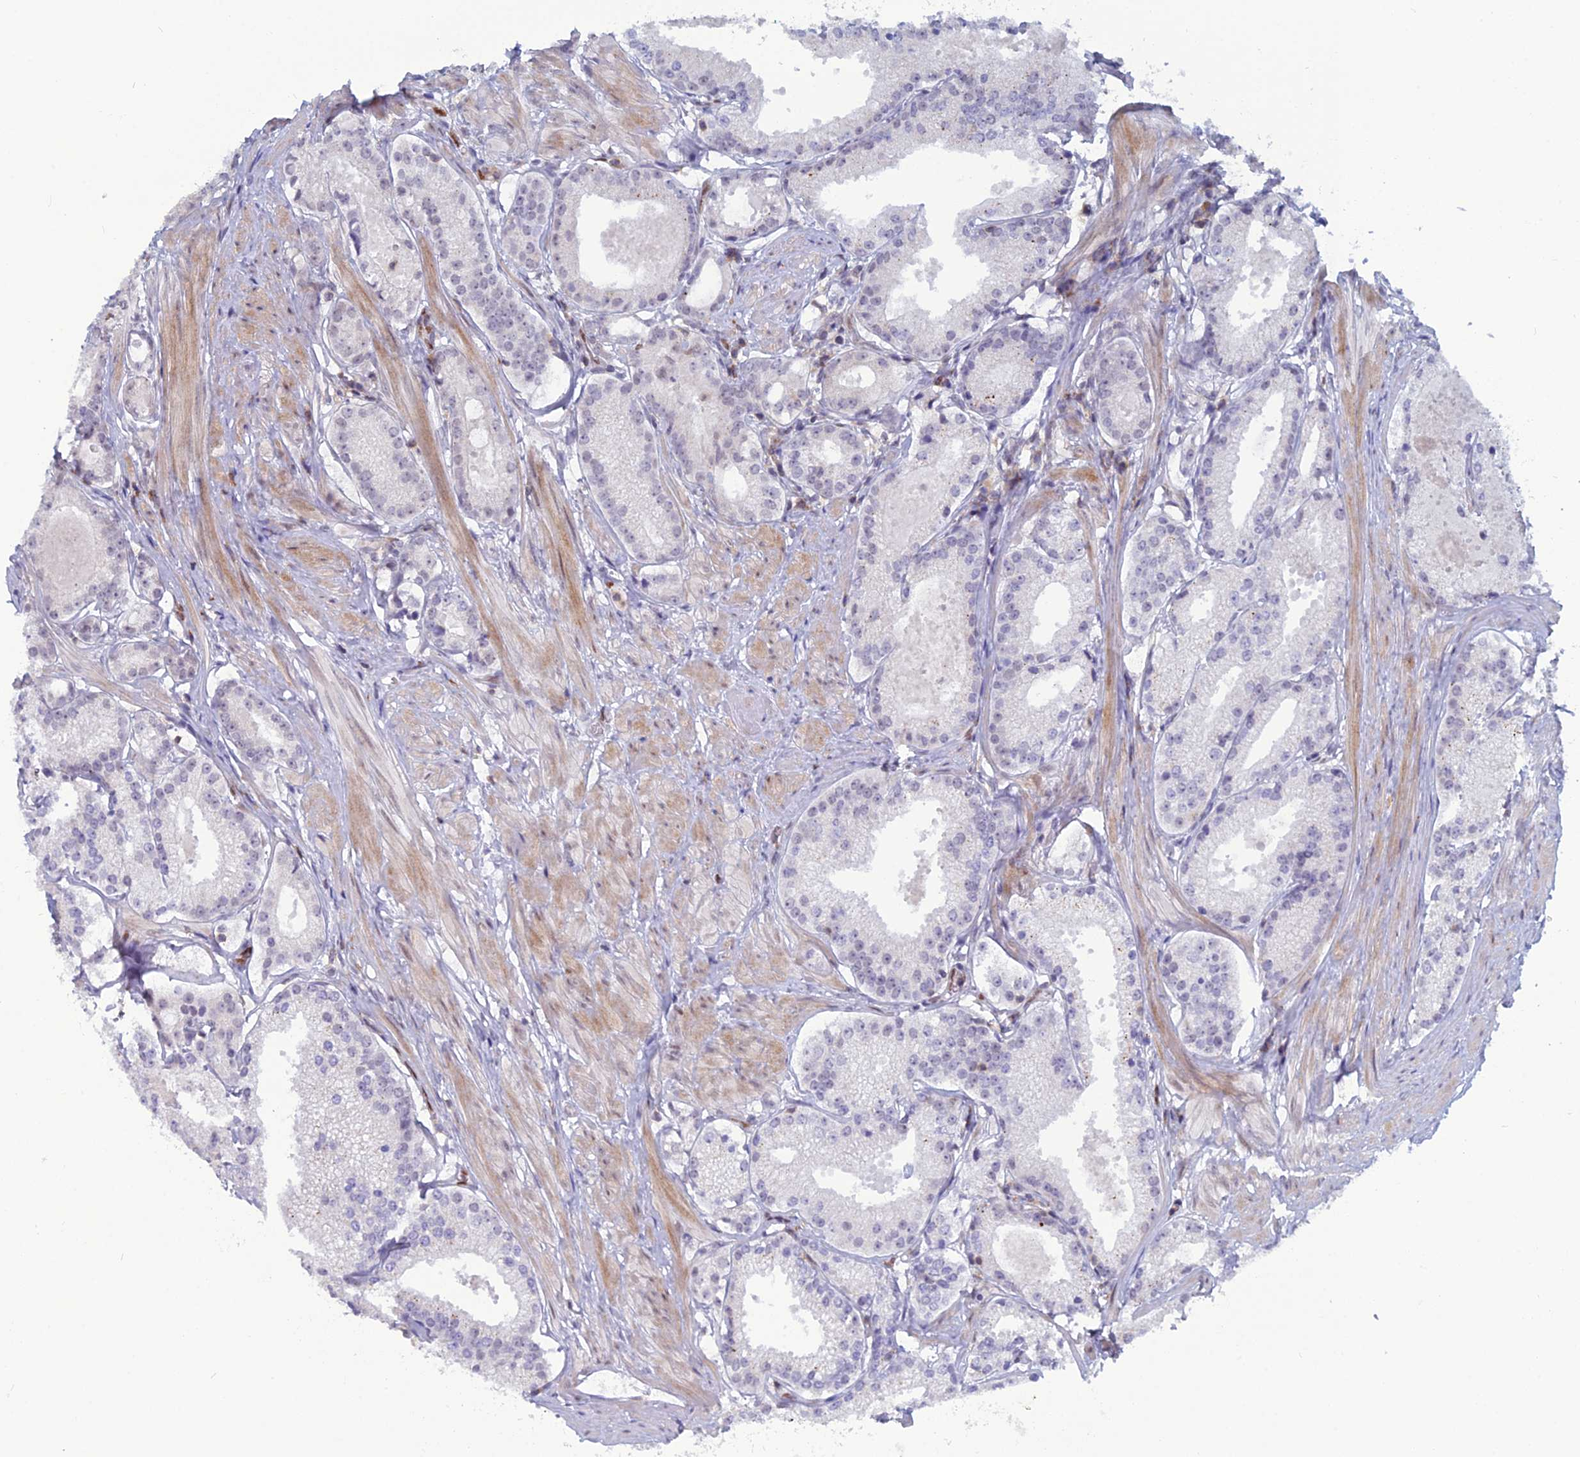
{"staining": {"intensity": "weak", "quantity": "<25%", "location": "nuclear"}, "tissue": "prostate cancer", "cell_type": "Tumor cells", "image_type": "cancer", "snomed": [{"axis": "morphology", "description": "Adenocarcinoma, Low grade"}, {"axis": "topography", "description": "Prostate"}], "caption": "Micrograph shows no protein staining in tumor cells of prostate cancer (low-grade adenocarcinoma) tissue.", "gene": "NOL4L", "patient": {"sex": "male", "age": 57}}